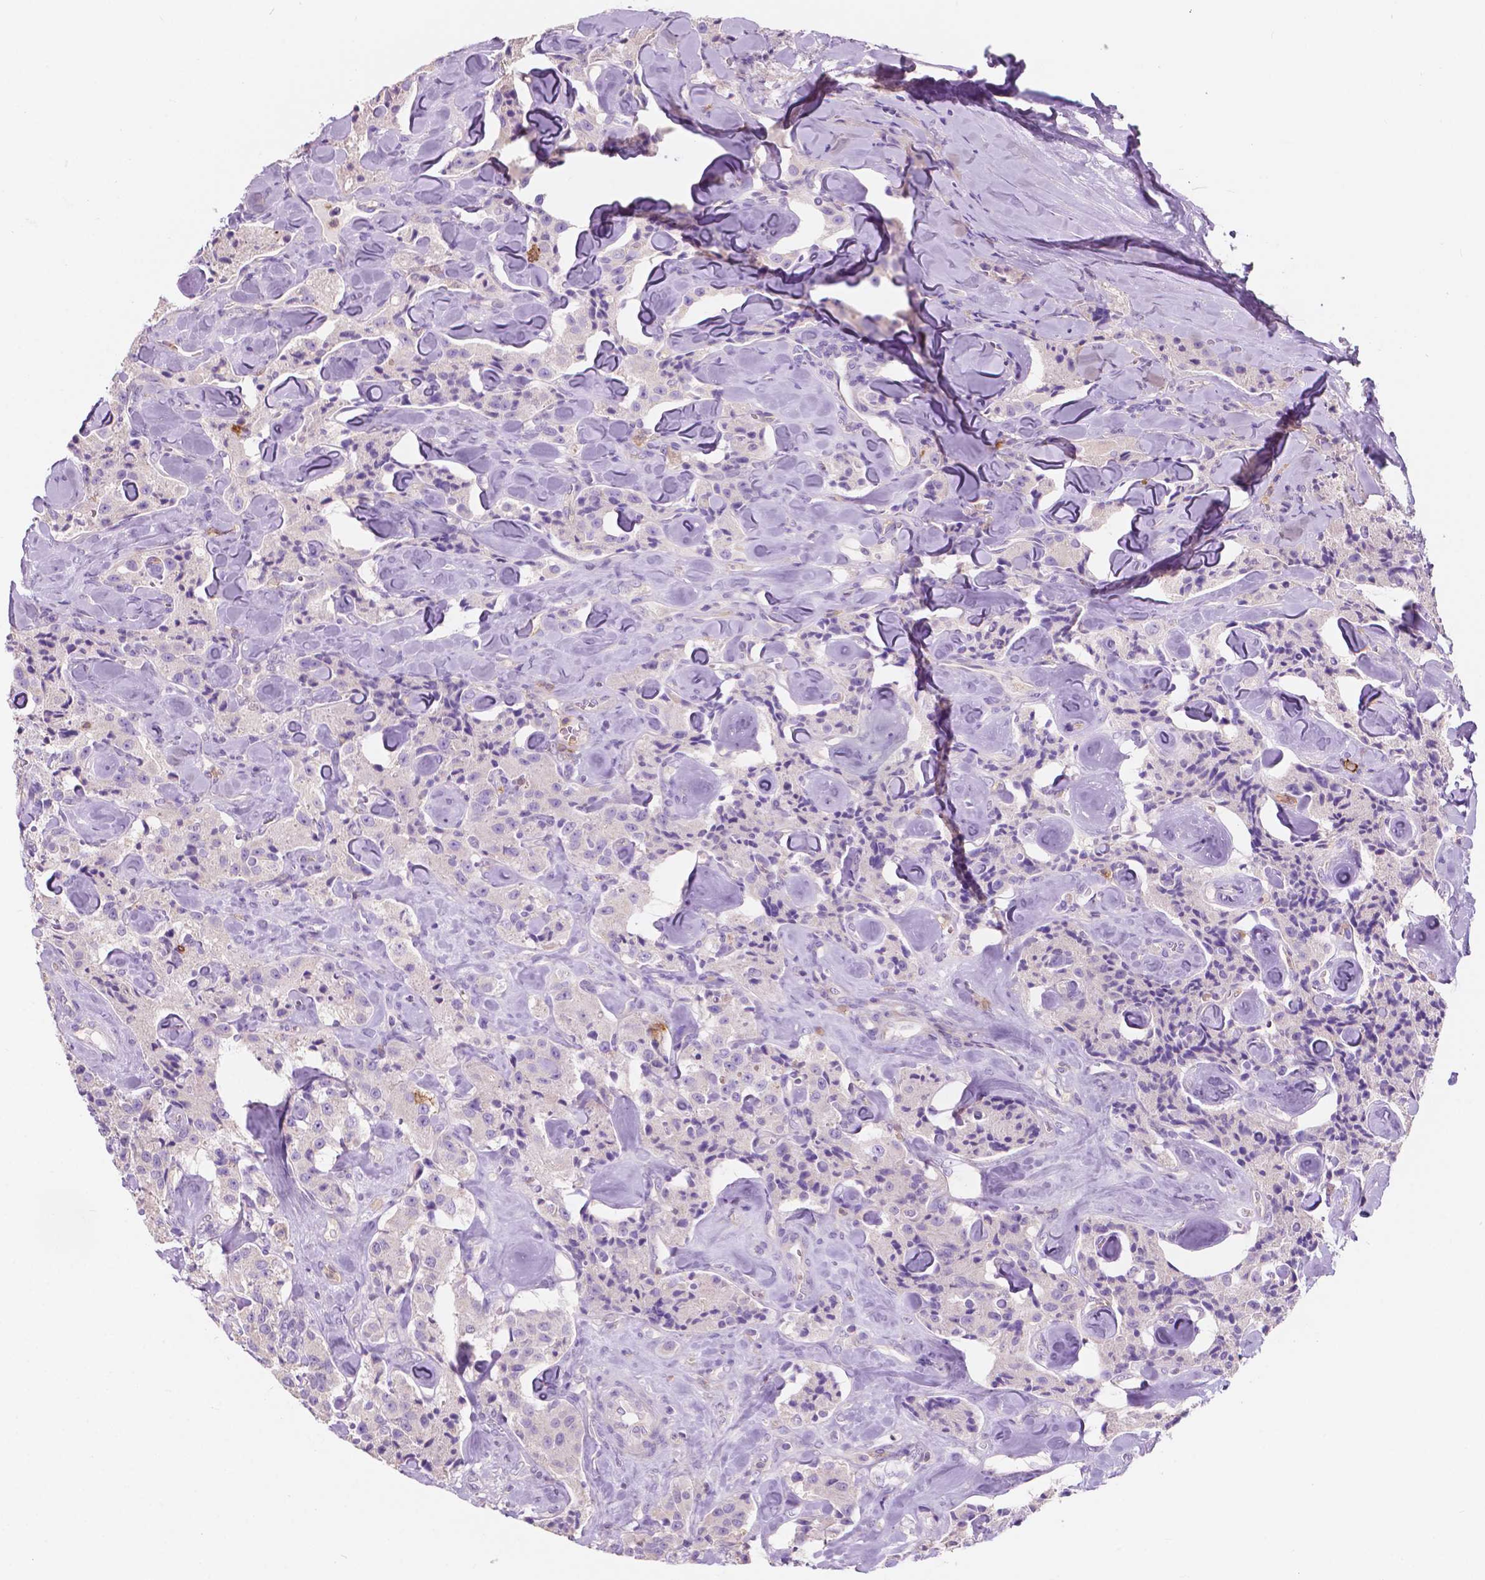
{"staining": {"intensity": "negative", "quantity": "none", "location": "none"}, "tissue": "carcinoid", "cell_type": "Tumor cells", "image_type": "cancer", "snomed": [{"axis": "morphology", "description": "Carcinoid, malignant, NOS"}, {"axis": "topography", "description": "Pancreas"}], "caption": "Immunohistochemical staining of carcinoid exhibits no significant staining in tumor cells.", "gene": "SEMA4A", "patient": {"sex": "male", "age": 41}}